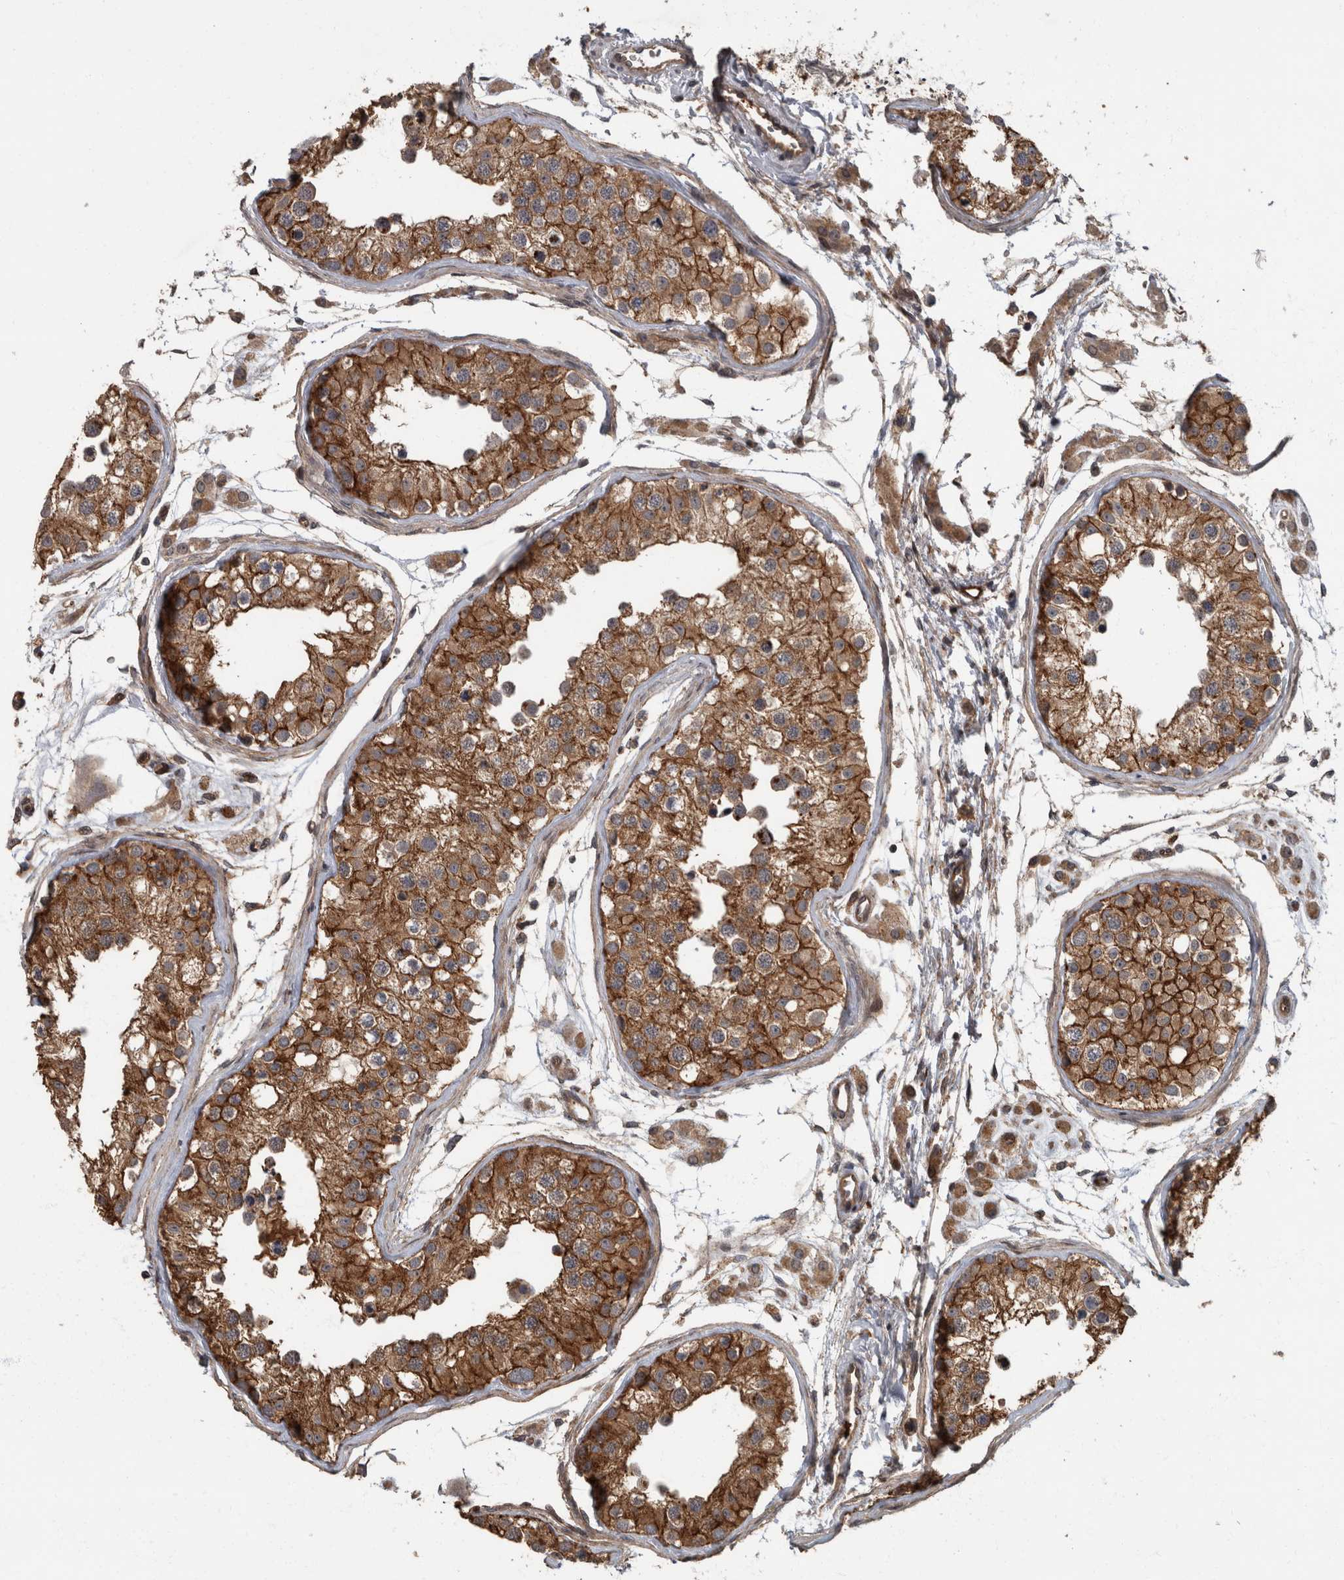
{"staining": {"intensity": "moderate", "quantity": ">75%", "location": "cytoplasmic/membranous"}, "tissue": "testis", "cell_type": "Cells in seminiferous ducts", "image_type": "normal", "snomed": [{"axis": "morphology", "description": "Normal tissue, NOS"}, {"axis": "morphology", "description": "Adenocarcinoma, metastatic, NOS"}, {"axis": "topography", "description": "Testis"}], "caption": "Testis stained with immunohistochemistry (IHC) demonstrates moderate cytoplasmic/membranous expression in approximately >75% of cells in seminiferous ducts. (Brightfield microscopy of DAB IHC at high magnification).", "gene": "VEGFD", "patient": {"sex": "male", "age": 26}}